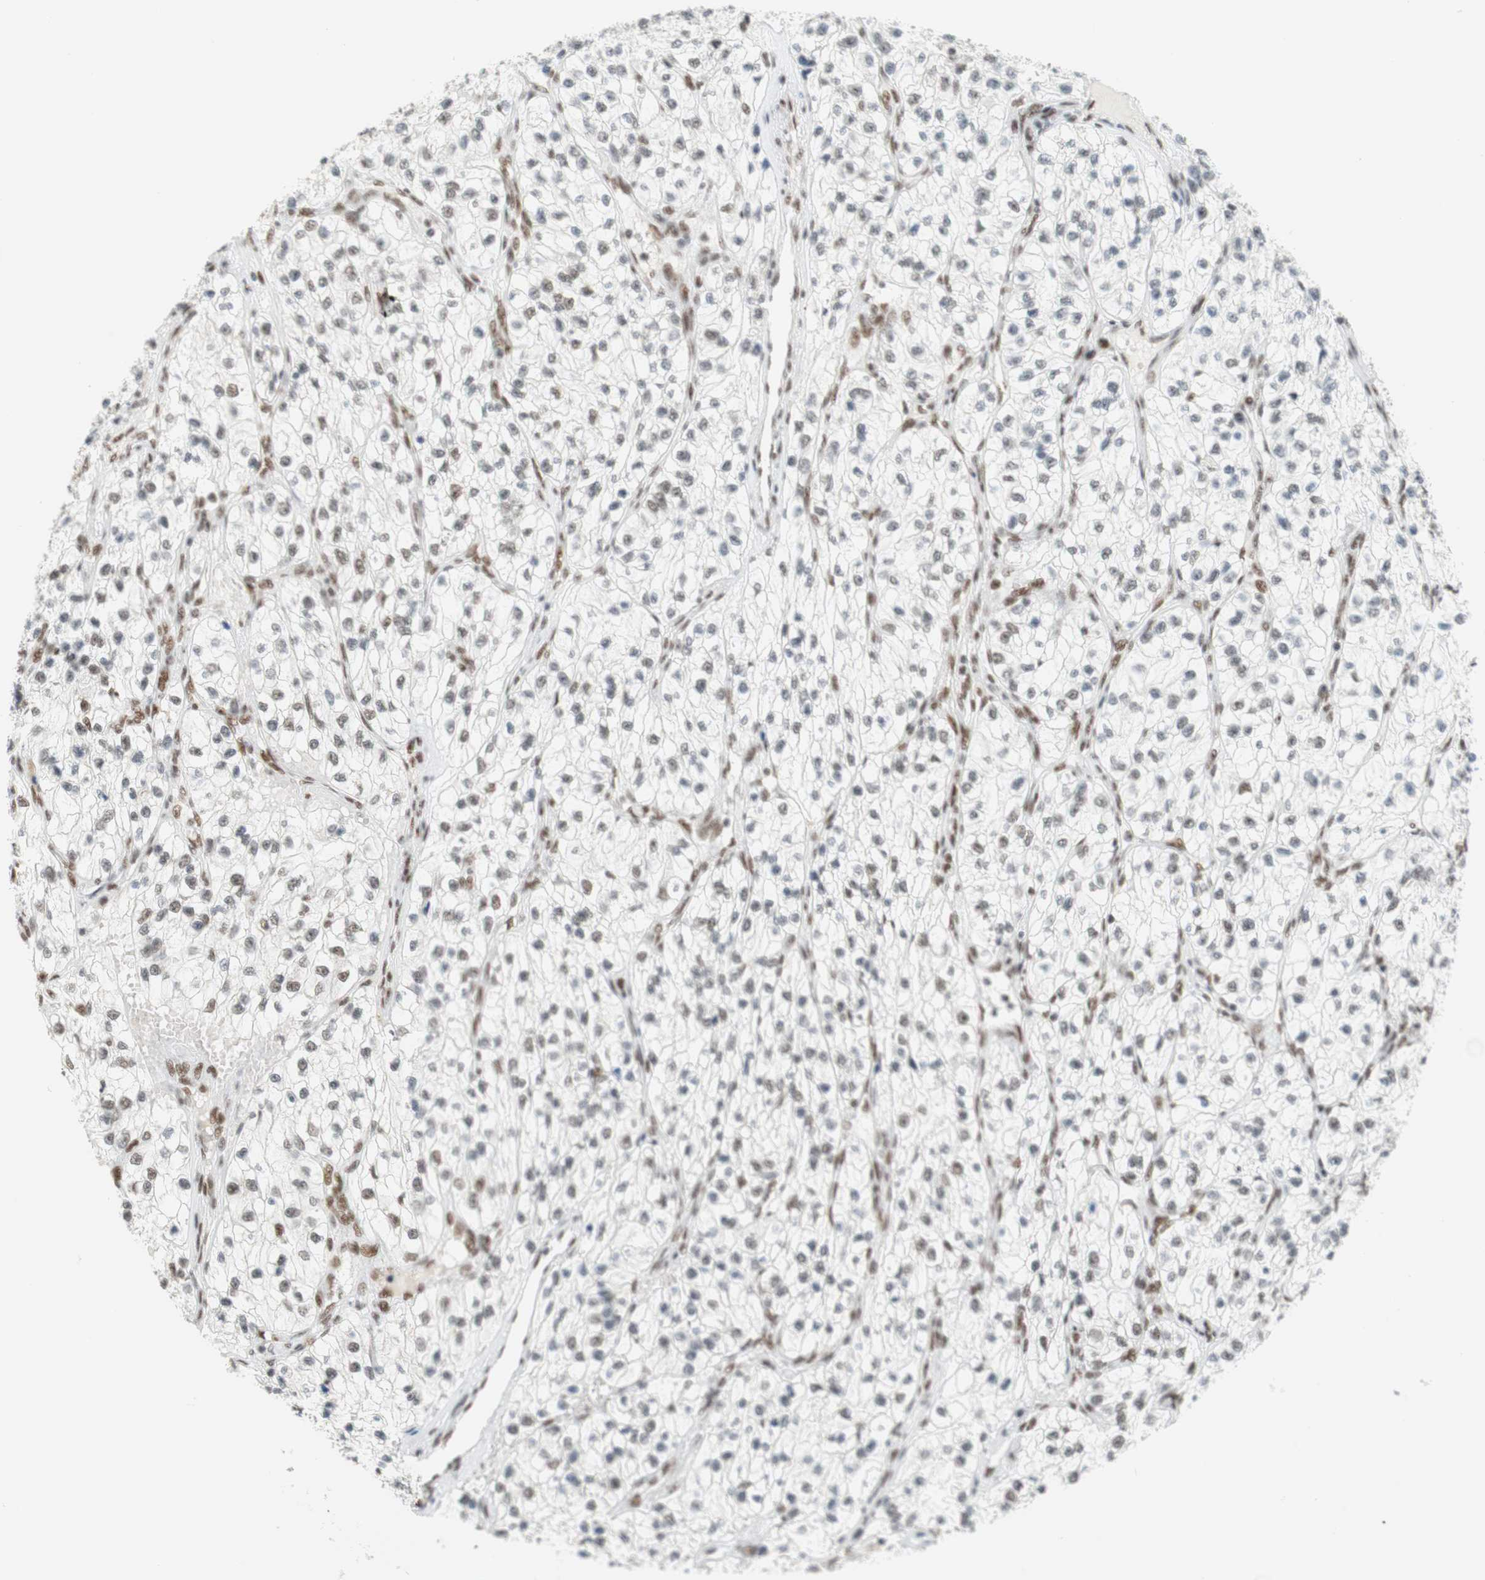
{"staining": {"intensity": "negative", "quantity": "none", "location": "none"}, "tissue": "renal cancer", "cell_type": "Tumor cells", "image_type": "cancer", "snomed": [{"axis": "morphology", "description": "Adenocarcinoma, NOS"}, {"axis": "topography", "description": "Kidney"}], "caption": "IHC histopathology image of renal cancer stained for a protein (brown), which reveals no staining in tumor cells.", "gene": "RNF20", "patient": {"sex": "female", "age": 57}}